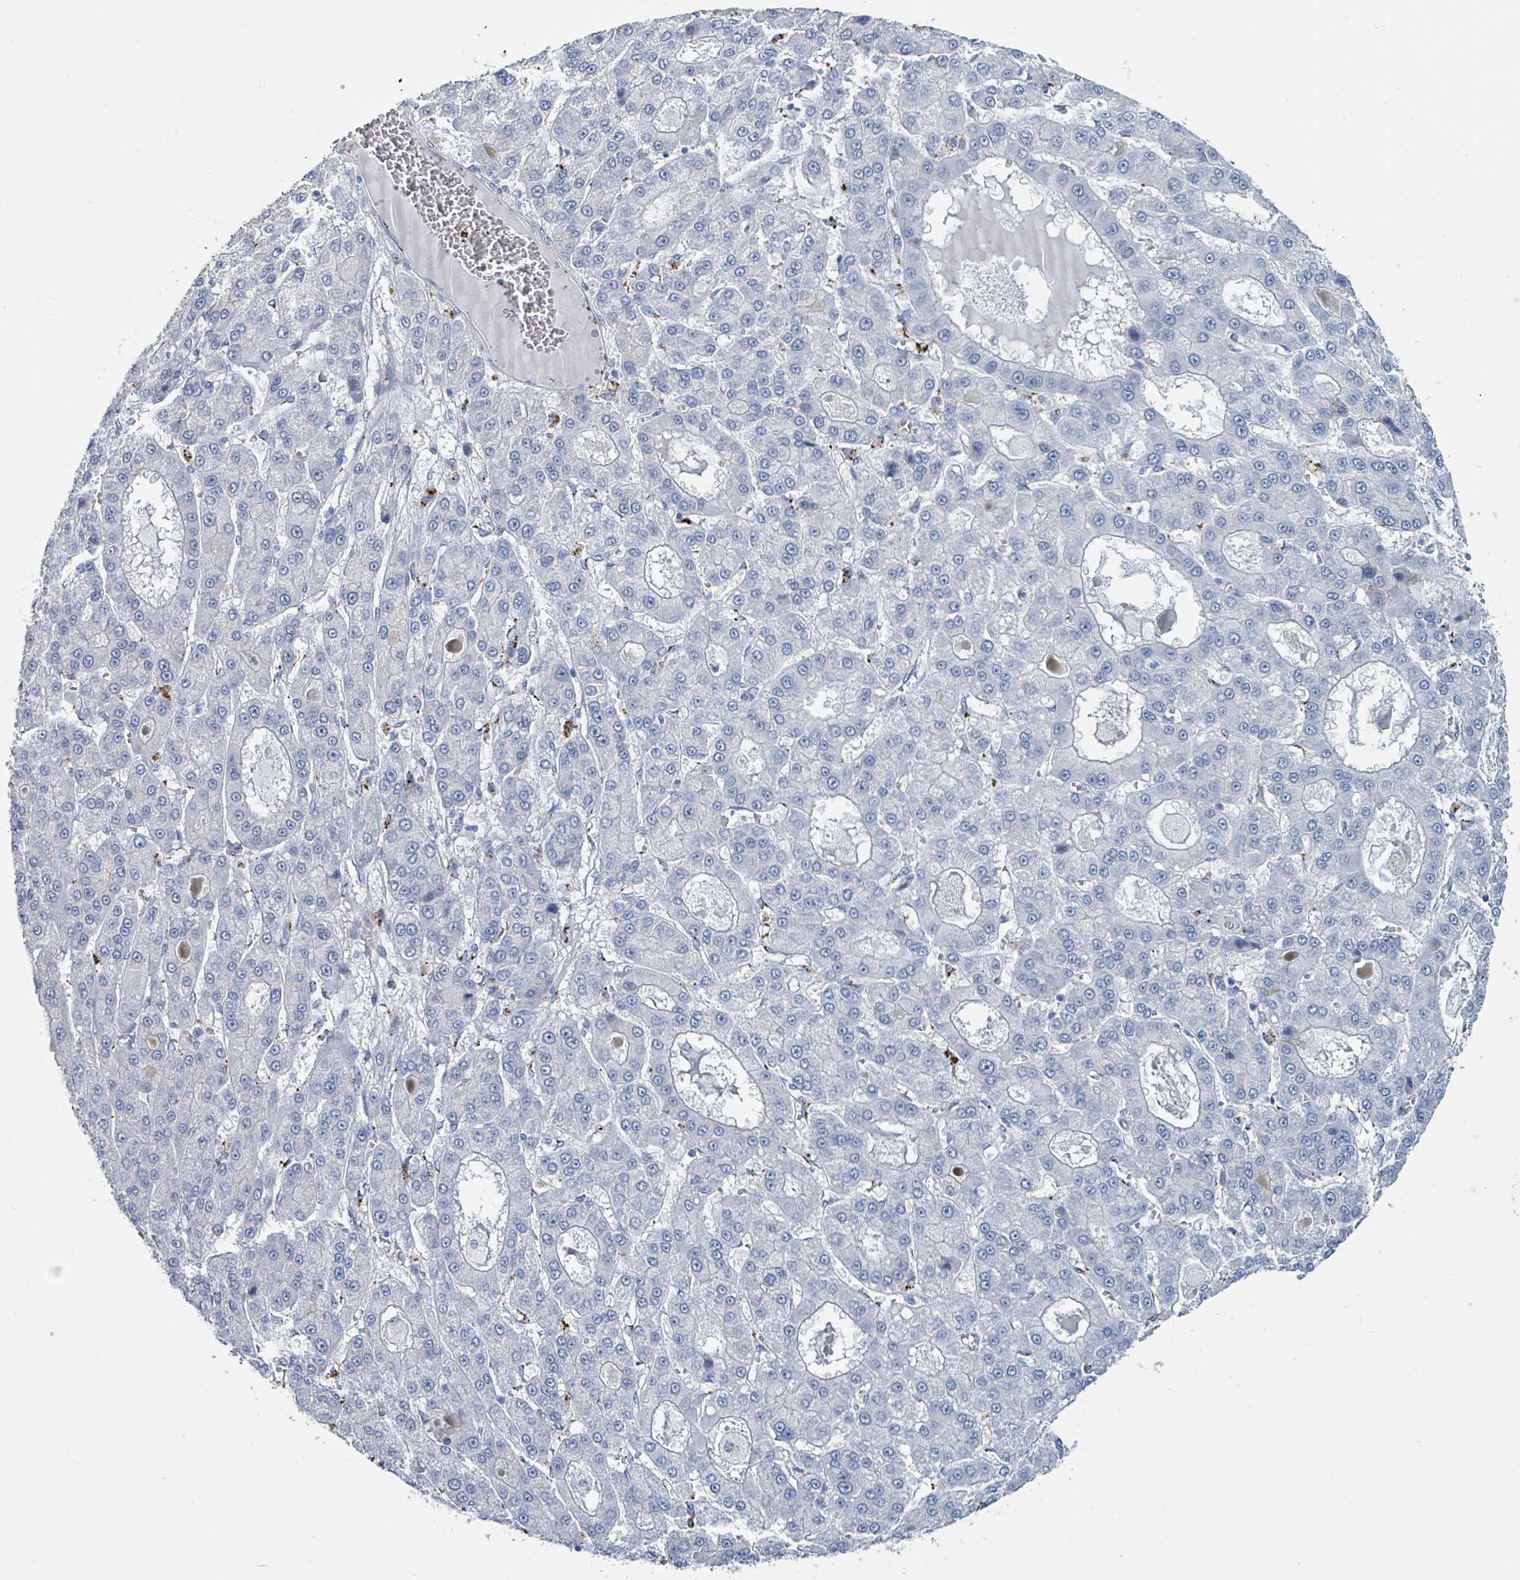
{"staining": {"intensity": "negative", "quantity": "none", "location": "none"}, "tissue": "liver cancer", "cell_type": "Tumor cells", "image_type": "cancer", "snomed": [{"axis": "morphology", "description": "Carcinoma, Hepatocellular, NOS"}, {"axis": "topography", "description": "Liver"}], "caption": "This is an immunohistochemistry image of liver cancer. There is no positivity in tumor cells.", "gene": "DCAF5", "patient": {"sex": "male", "age": 70}}